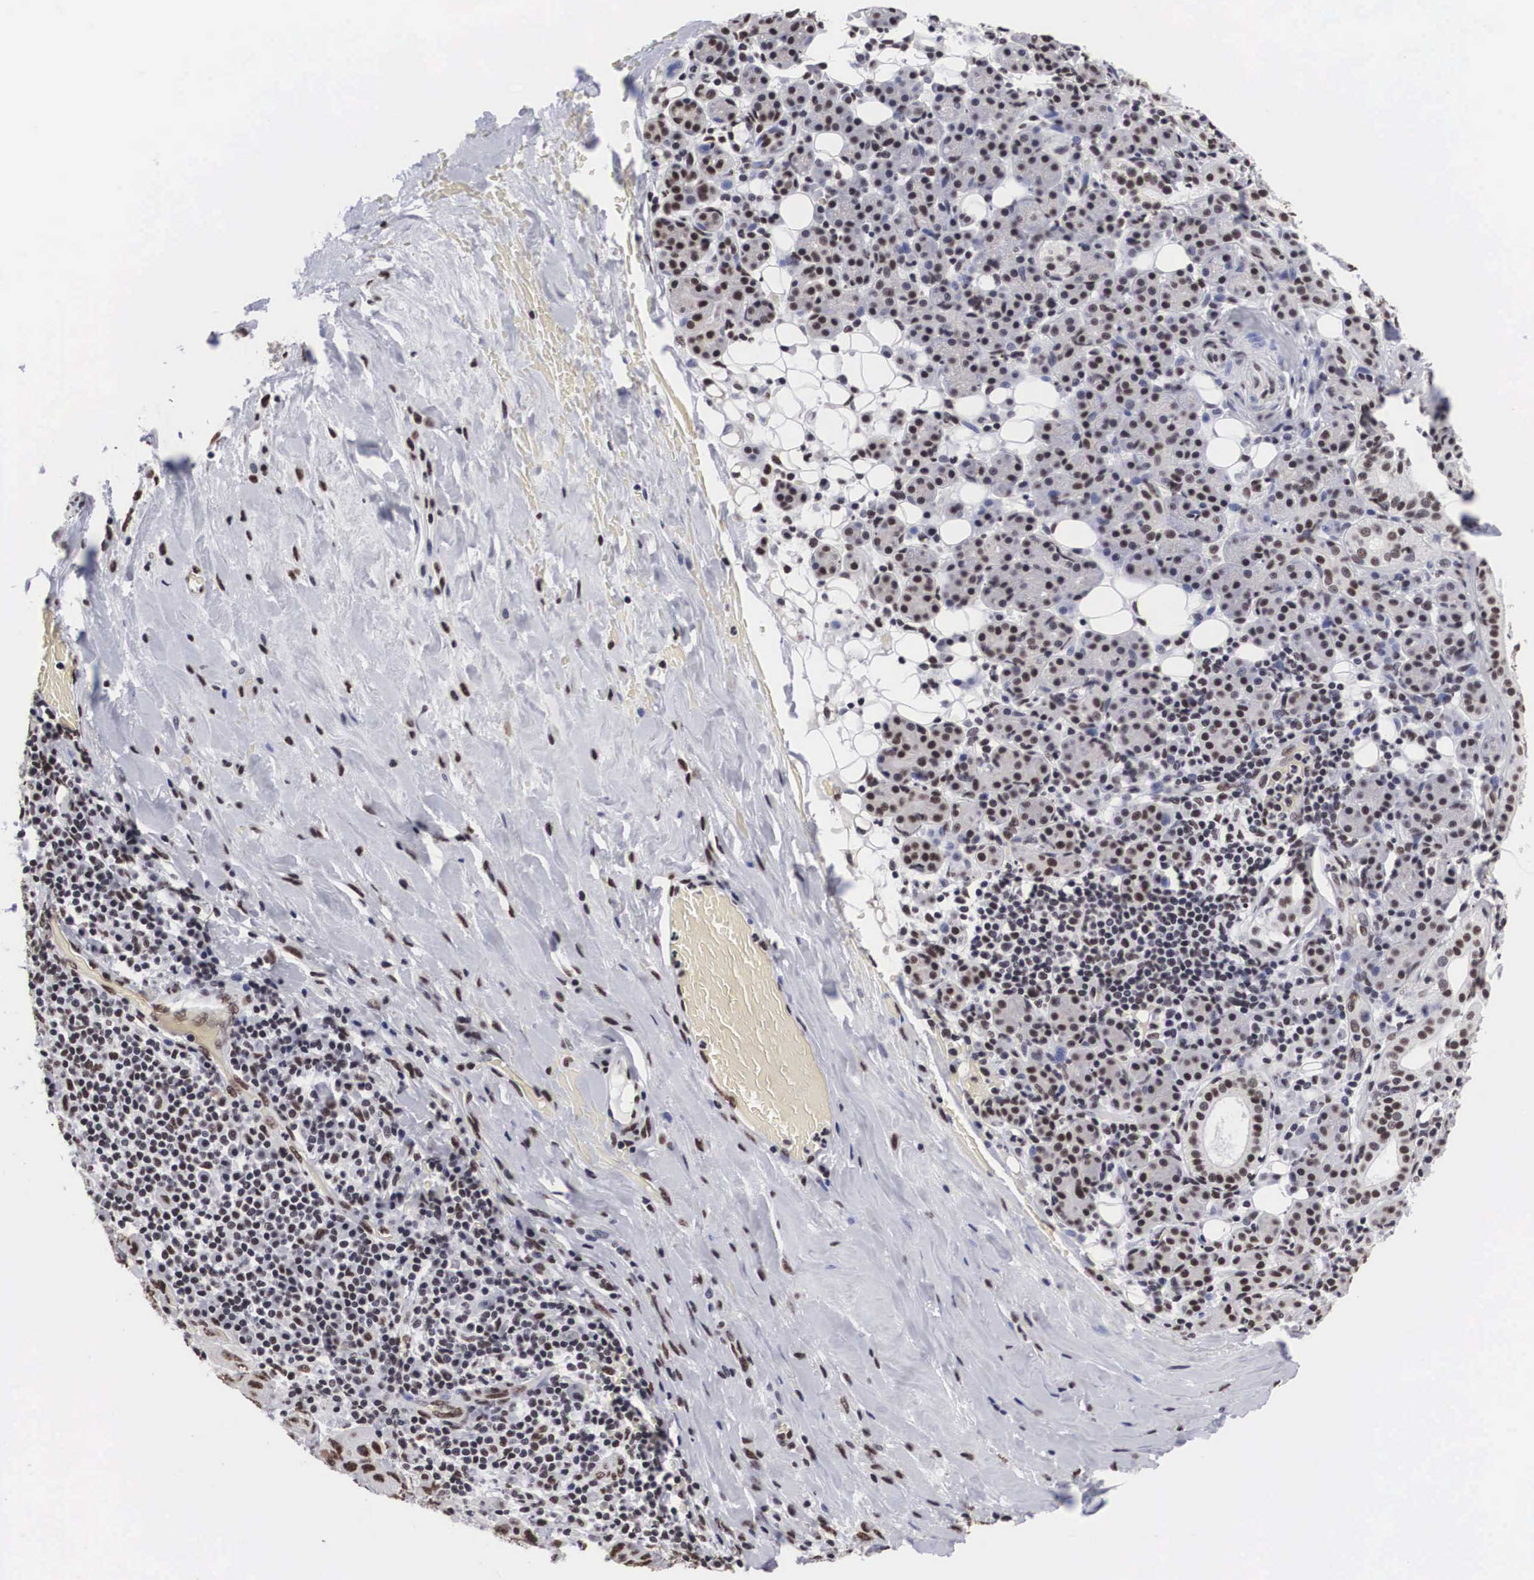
{"staining": {"intensity": "moderate", "quantity": ">75%", "location": "nuclear"}, "tissue": "skin cancer", "cell_type": "Tumor cells", "image_type": "cancer", "snomed": [{"axis": "morphology", "description": "Squamous cell carcinoma, NOS"}, {"axis": "topography", "description": "Skin"}], "caption": "Tumor cells reveal medium levels of moderate nuclear staining in about >75% of cells in human skin cancer (squamous cell carcinoma). (Brightfield microscopy of DAB IHC at high magnification).", "gene": "ACIN1", "patient": {"sex": "male", "age": 84}}